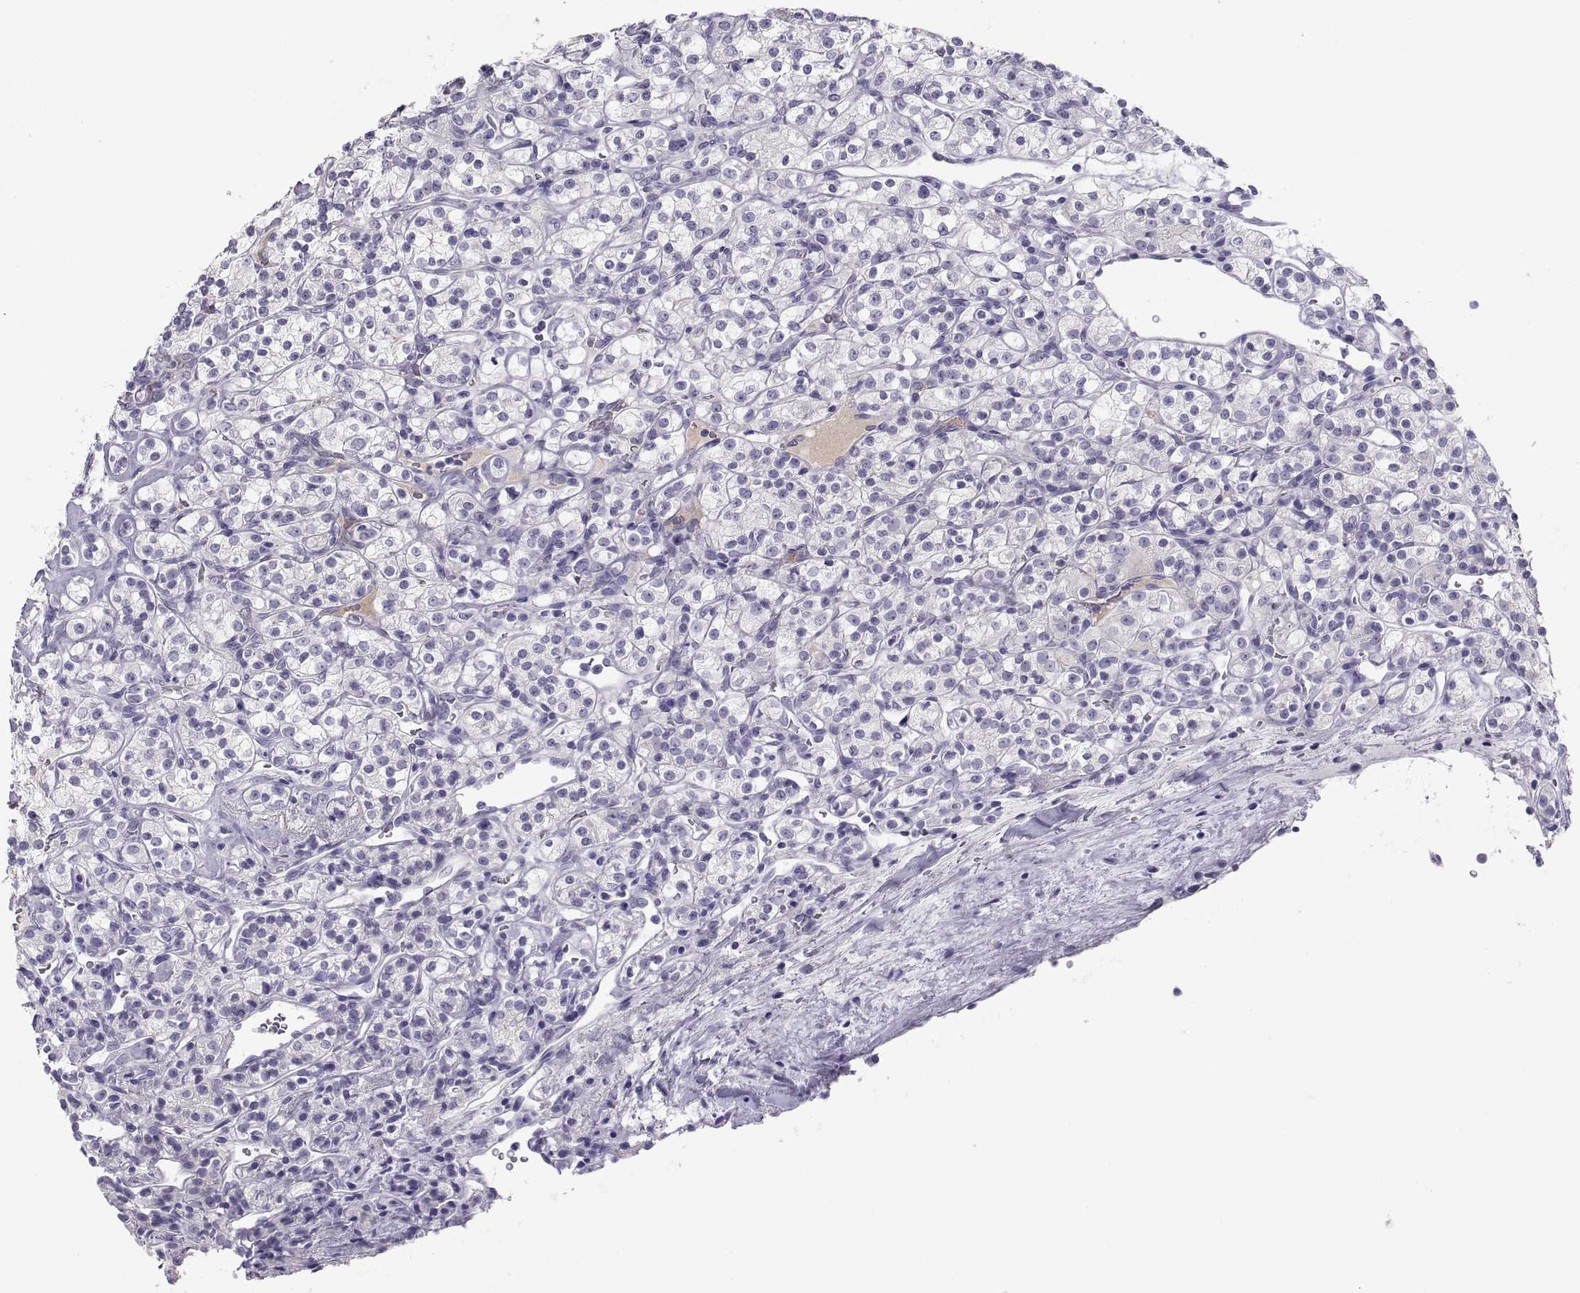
{"staining": {"intensity": "negative", "quantity": "none", "location": "none"}, "tissue": "renal cancer", "cell_type": "Tumor cells", "image_type": "cancer", "snomed": [{"axis": "morphology", "description": "Adenocarcinoma, NOS"}, {"axis": "topography", "description": "Kidney"}], "caption": "There is no significant expression in tumor cells of renal cancer. (DAB (3,3'-diaminobenzidine) immunohistochemistry with hematoxylin counter stain).", "gene": "MAGEB2", "patient": {"sex": "male", "age": 77}}